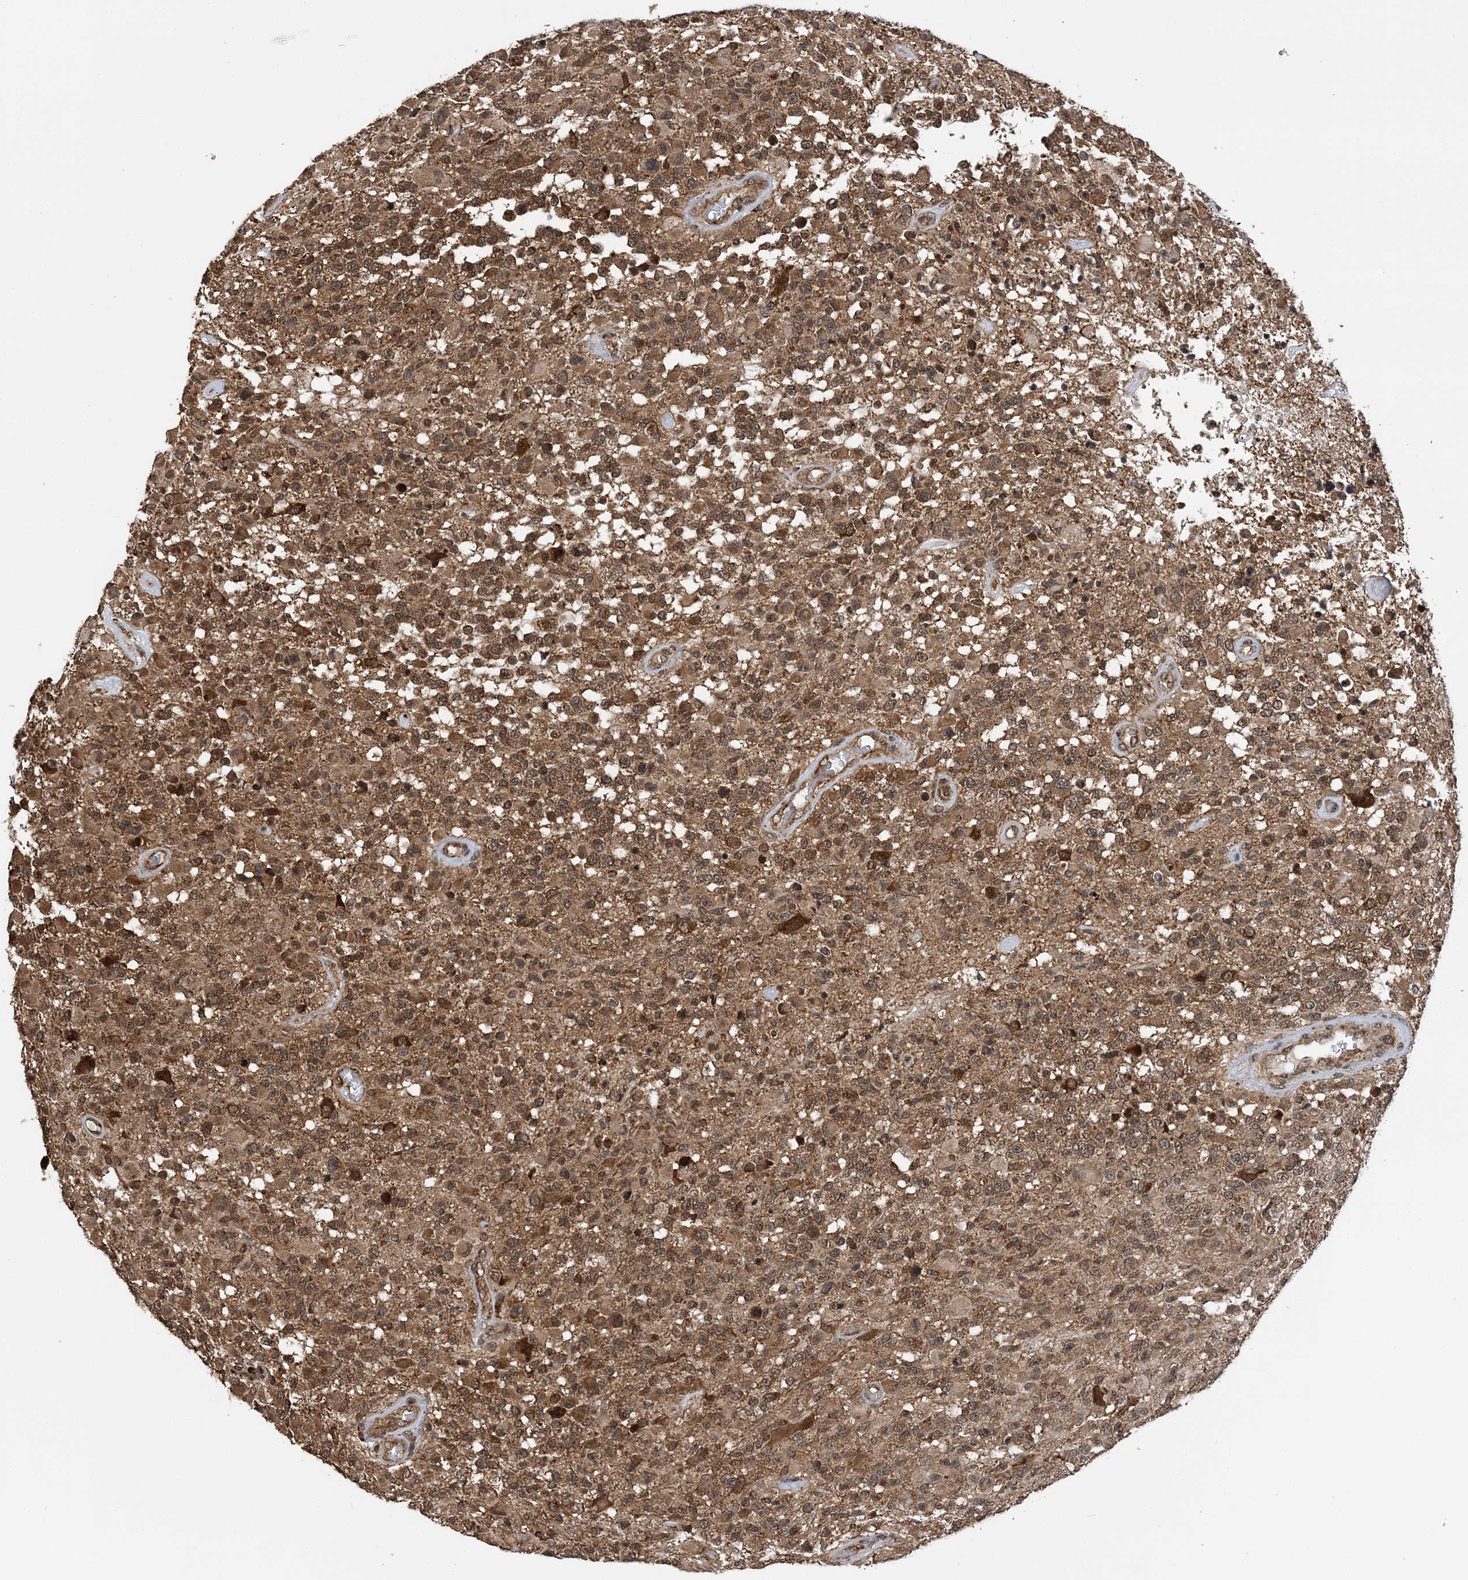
{"staining": {"intensity": "moderate", "quantity": ">75%", "location": "cytoplasmic/membranous,nuclear"}, "tissue": "glioma", "cell_type": "Tumor cells", "image_type": "cancer", "snomed": [{"axis": "morphology", "description": "Glioma, malignant, High grade"}, {"axis": "morphology", "description": "Glioblastoma, NOS"}, {"axis": "topography", "description": "Brain"}], "caption": "About >75% of tumor cells in human glioma show moderate cytoplasmic/membranous and nuclear protein positivity as visualized by brown immunohistochemical staining.", "gene": "PCBP1", "patient": {"sex": "male", "age": 60}}